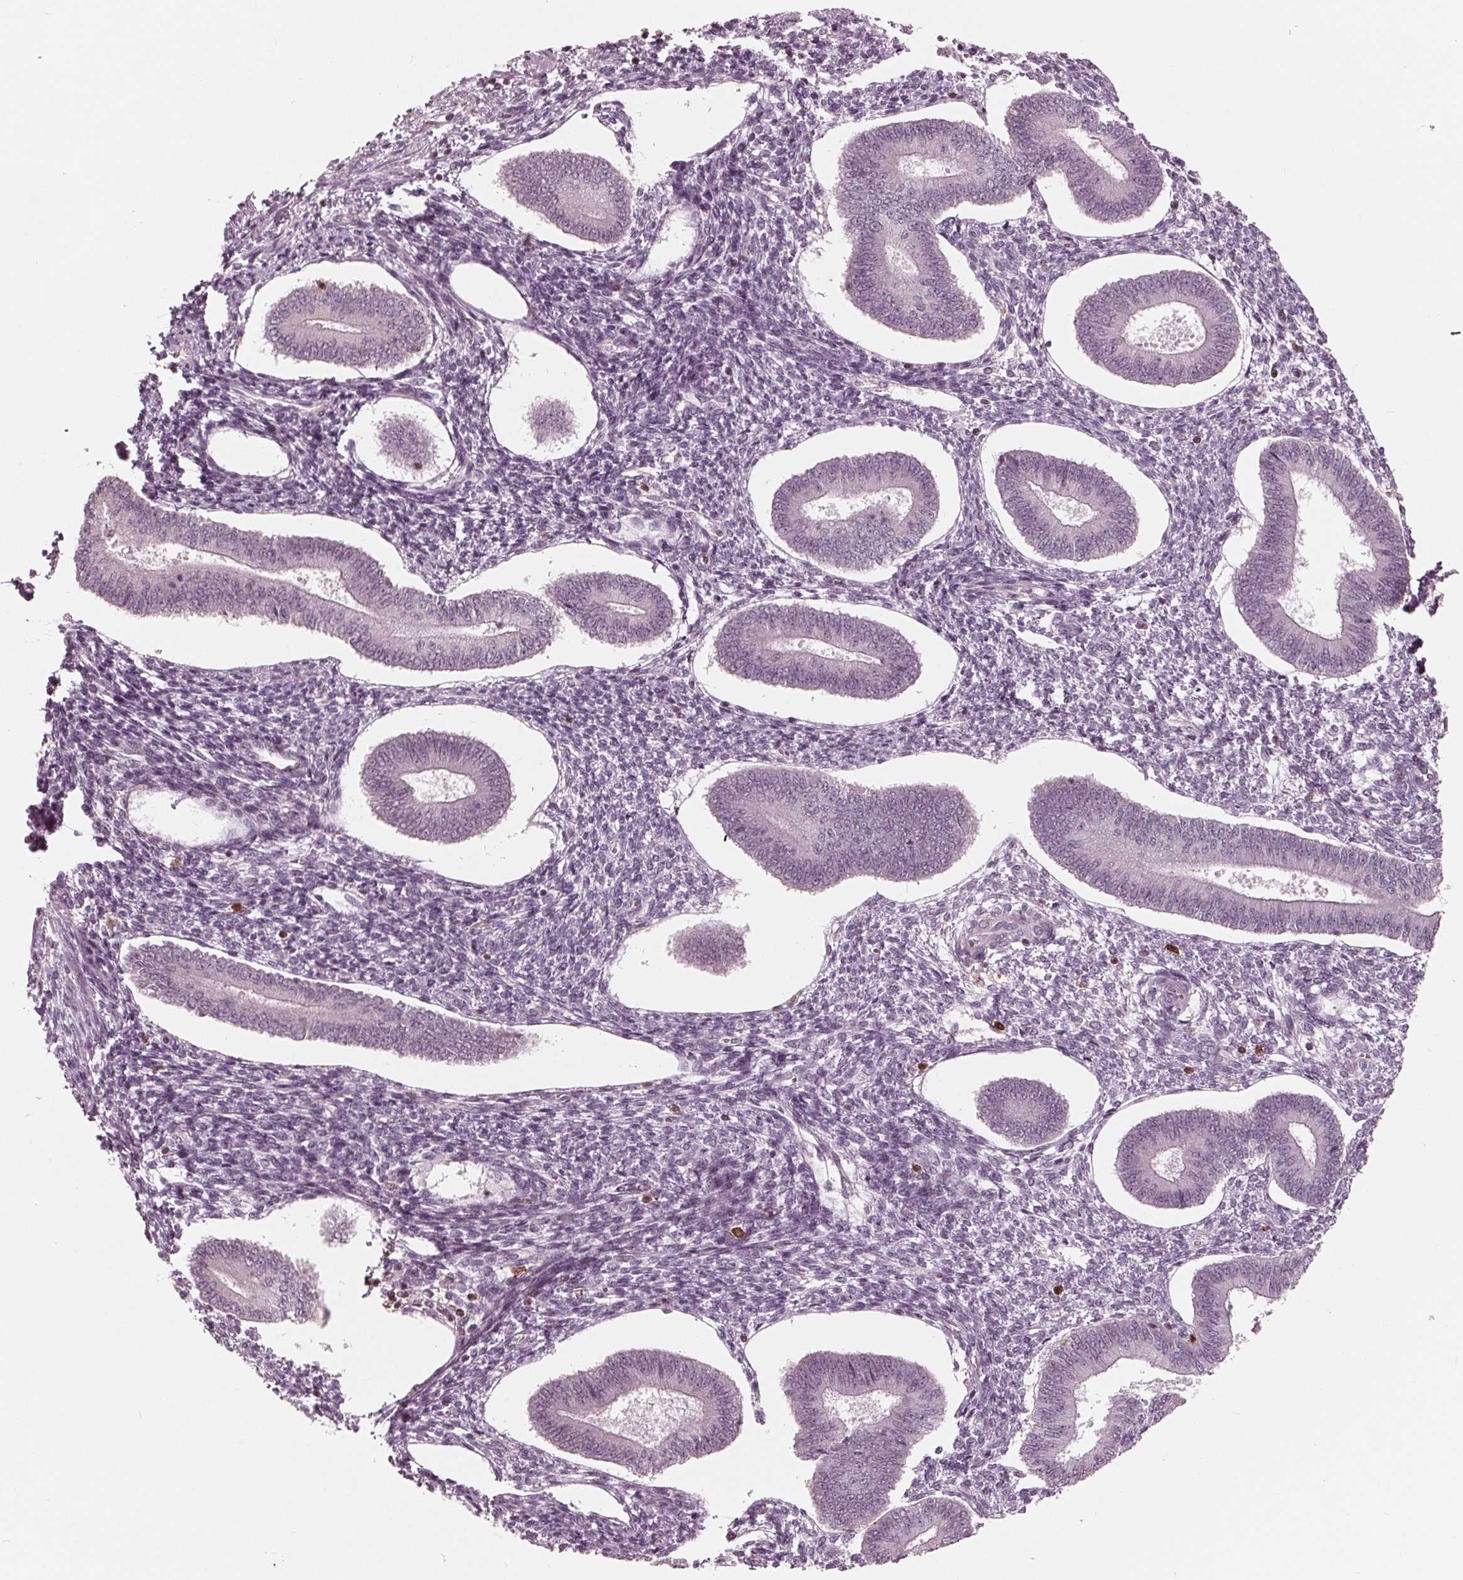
{"staining": {"intensity": "moderate", "quantity": "<25%", "location": "nuclear"}, "tissue": "endometrium", "cell_type": "Cells in endometrial stroma", "image_type": "normal", "snomed": [{"axis": "morphology", "description": "Normal tissue, NOS"}, {"axis": "topography", "description": "Endometrium"}], "caption": "About <25% of cells in endometrial stroma in normal human endometrium demonstrate moderate nuclear protein expression as visualized by brown immunohistochemical staining.", "gene": "ING3", "patient": {"sex": "female", "age": 42}}